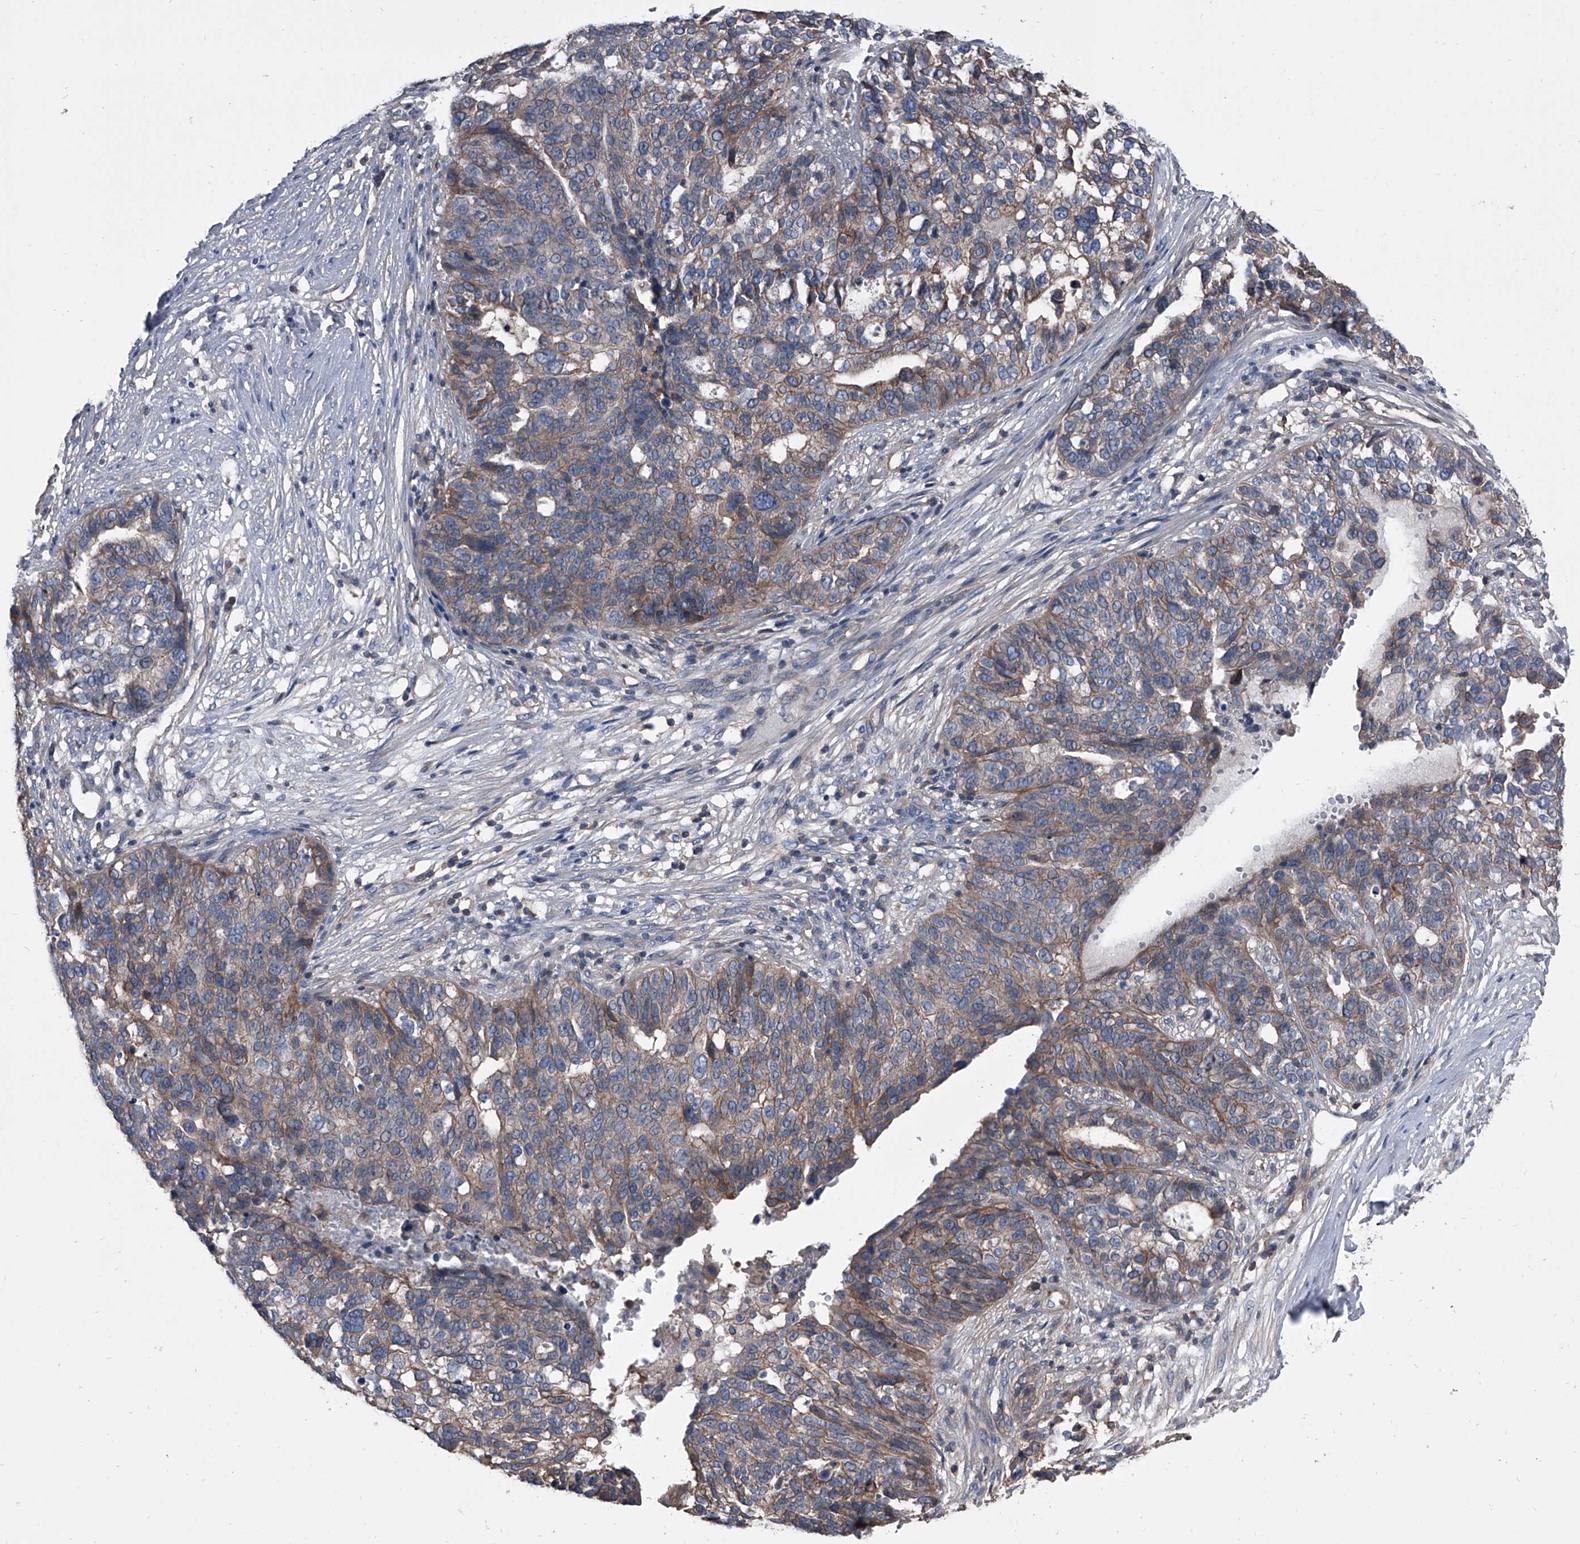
{"staining": {"intensity": "moderate", "quantity": ">75%", "location": "cytoplasmic/membranous"}, "tissue": "ovarian cancer", "cell_type": "Tumor cells", "image_type": "cancer", "snomed": [{"axis": "morphology", "description": "Cystadenocarcinoma, serous, NOS"}, {"axis": "topography", "description": "Ovary"}], "caption": "Ovarian serous cystadenocarcinoma stained with immunohistochemistry (IHC) displays moderate cytoplasmic/membranous positivity in about >75% of tumor cells.", "gene": "PIP5K1A", "patient": {"sex": "female", "age": 59}}